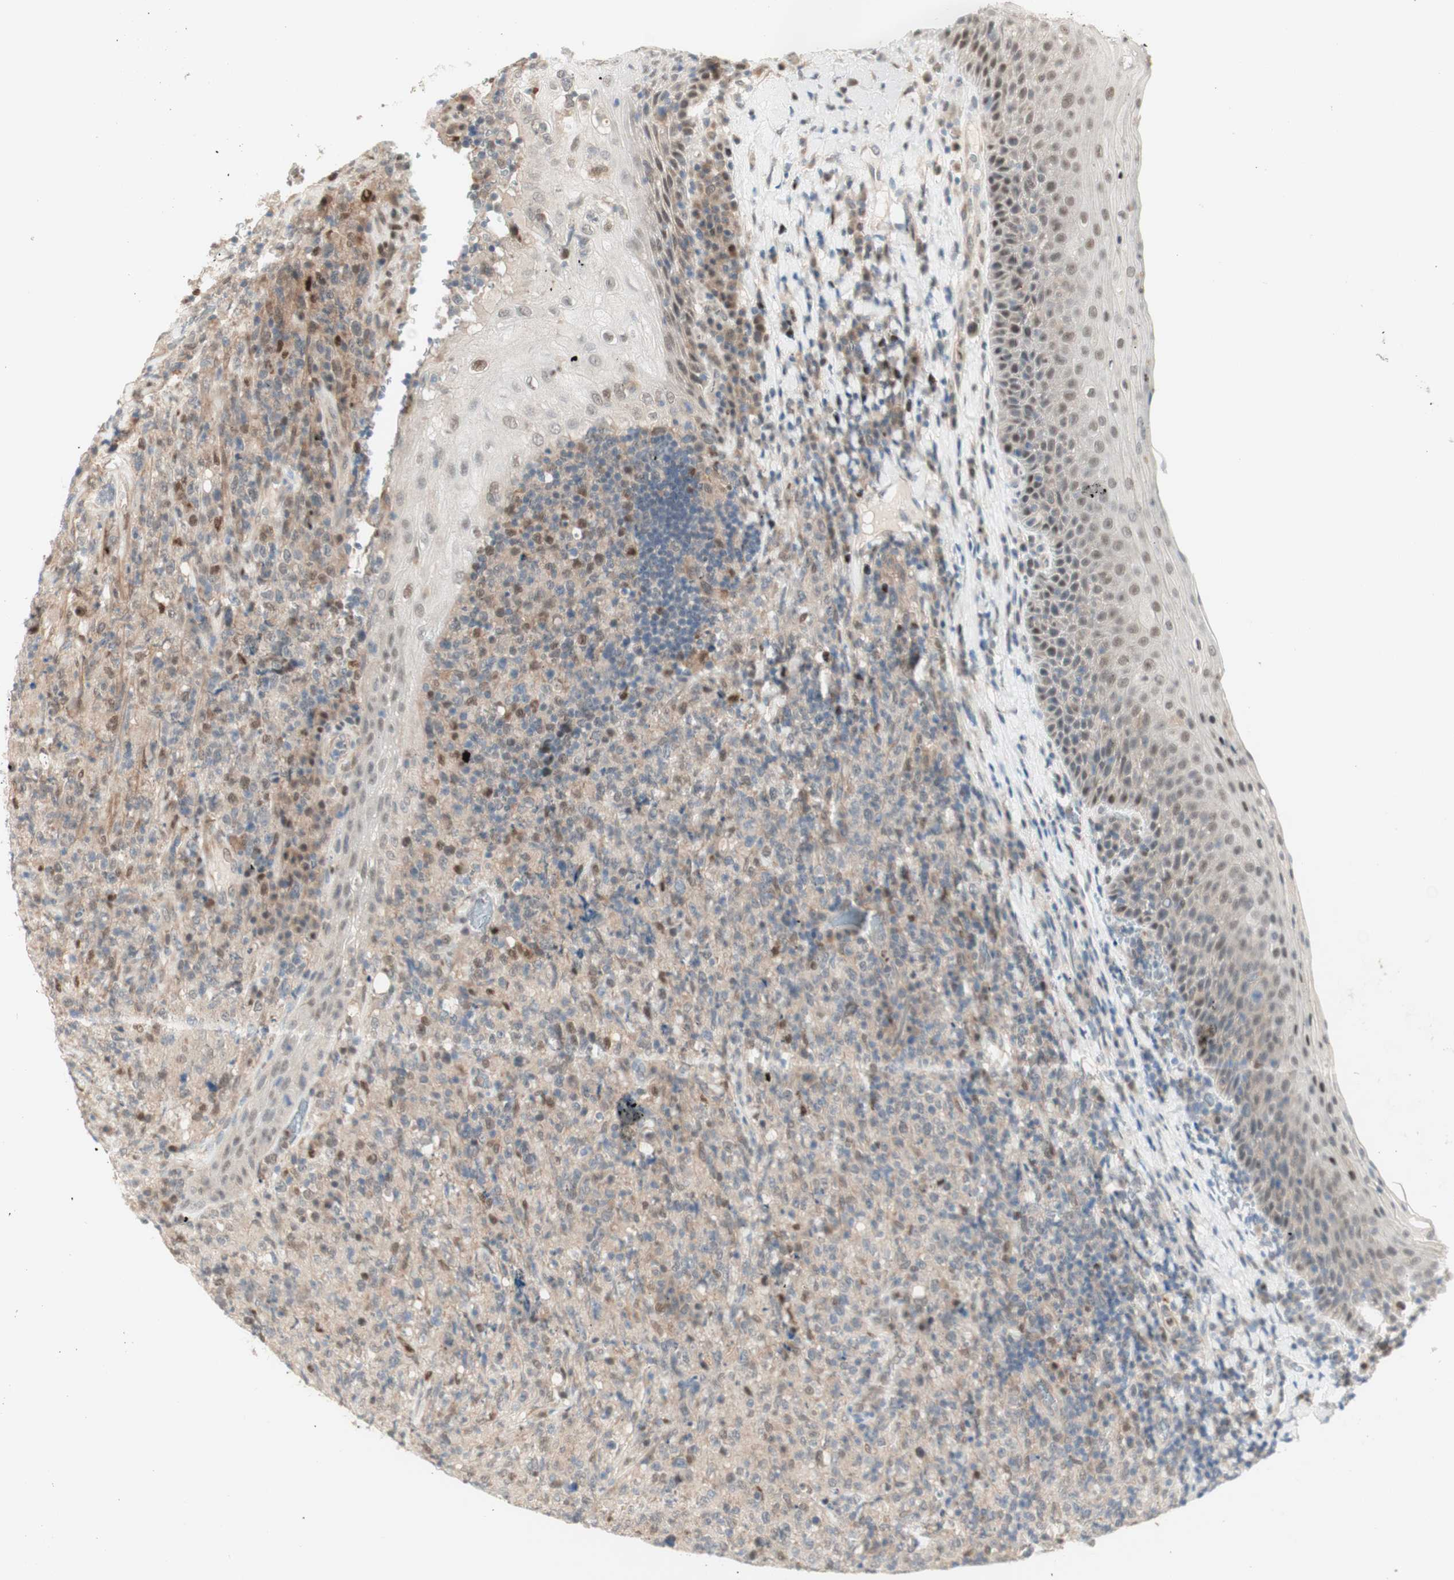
{"staining": {"intensity": "weak", "quantity": "25%-75%", "location": "cytoplasmic/membranous,nuclear"}, "tissue": "lymphoma", "cell_type": "Tumor cells", "image_type": "cancer", "snomed": [{"axis": "morphology", "description": "Malignant lymphoma, non-Hodgkin's type, High grade"}, {"axis": "topography", "description": "Tonsil"}], "caption": "The histopathology image exhibits a brown stain indicating the presence of a protein in the cytoplasmic/membranous and nuclear of tumor cells in lymphoma.", "gene": "RFNG", "patient": {"sex": "female", "age": 36}}